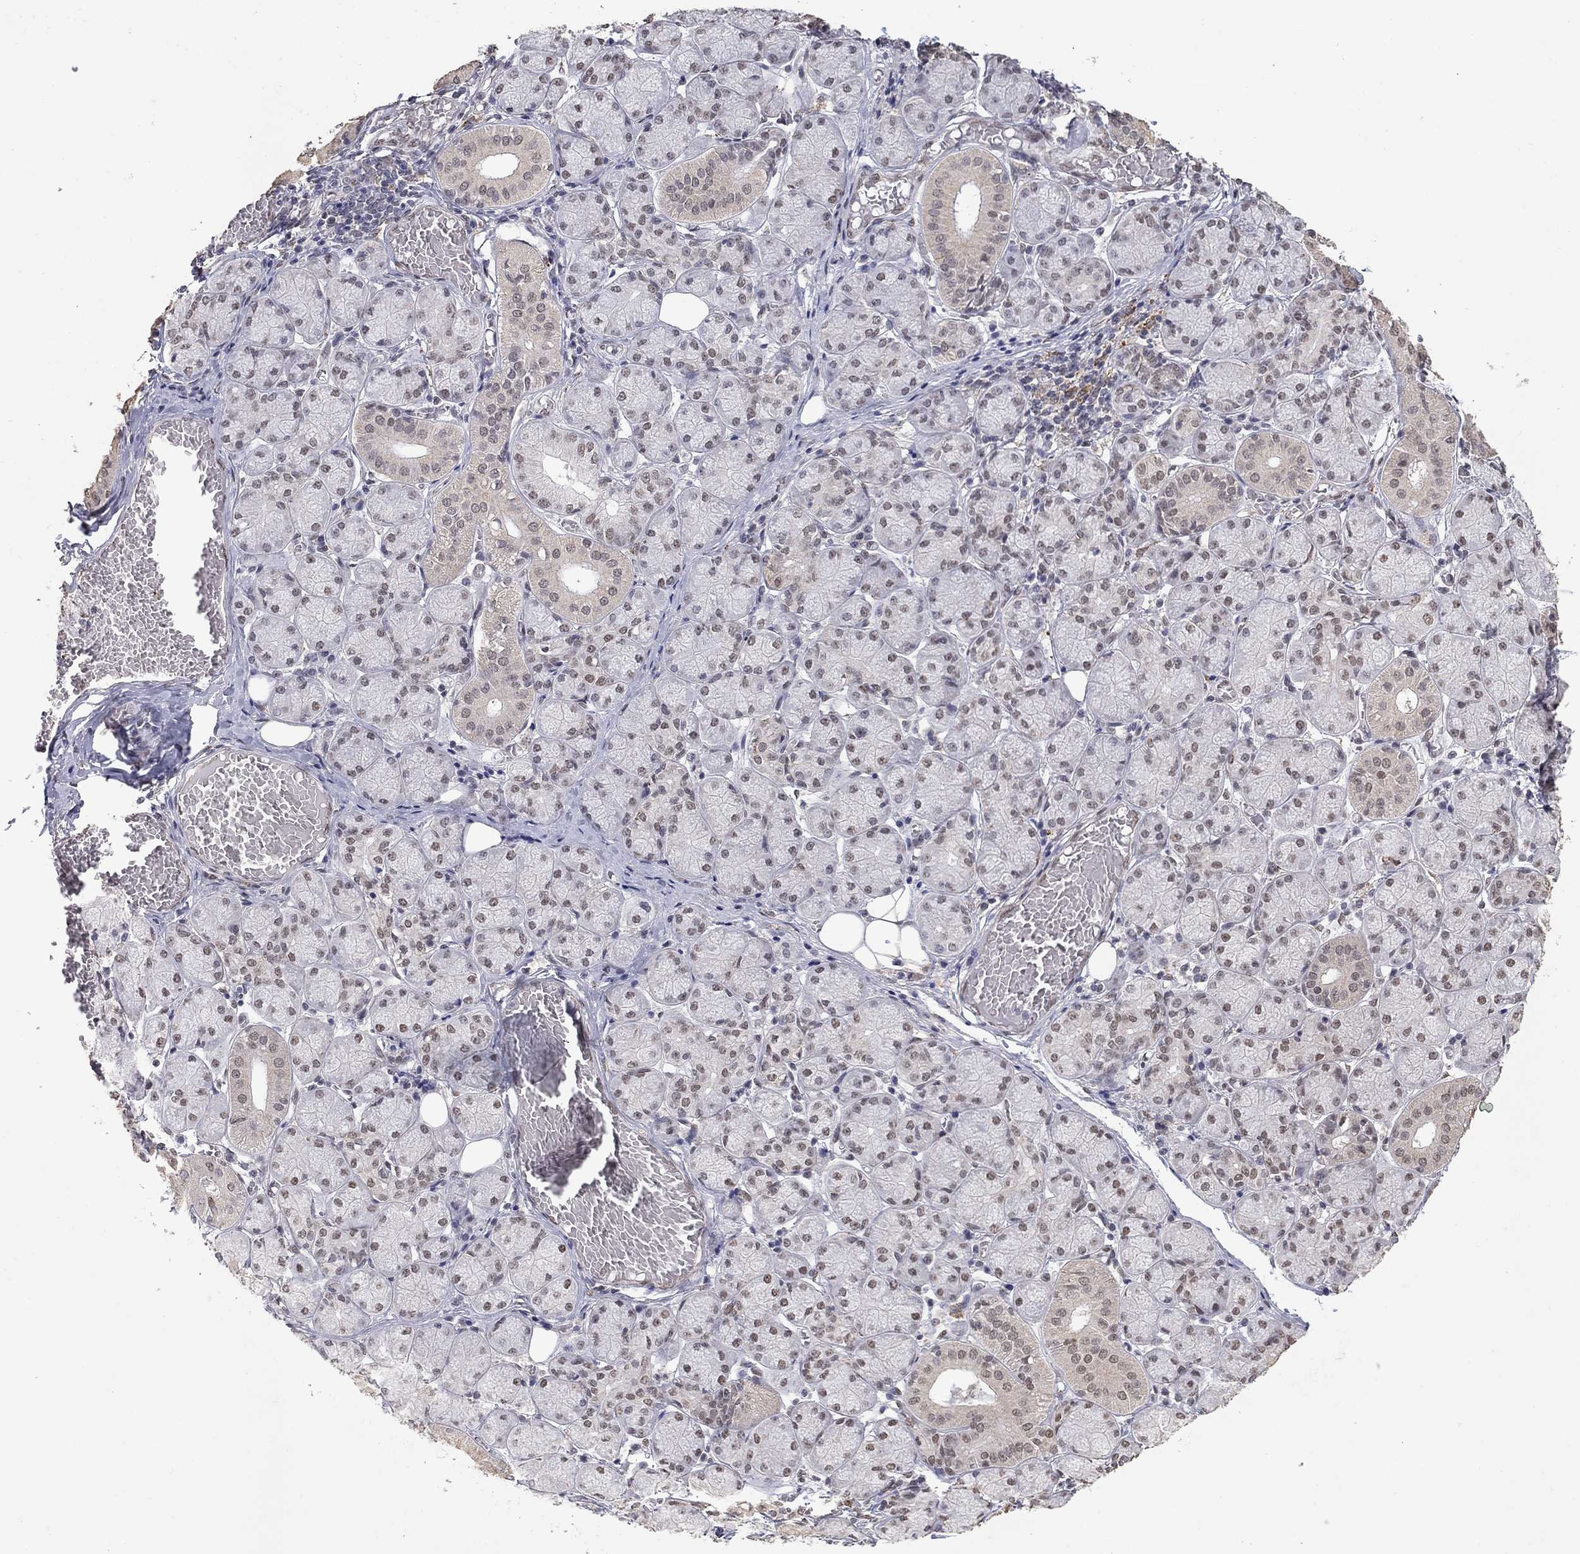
{"staining": {"intensity": "weak", "quantity": "25%-75%", "location": "nuclear"}, "tissue": "salivary gland", "cell_type": "Glandular cells", "image_type": "normal", "snomed": [{"axis": "morphology", "description": "Normal tissue, NOS"}, {"axis": "topography", "description": "Salivary gland"}, {"axis": "topography", "description": "Peripheral nerve tissue"}], "caption": "Immunohistochemistry (IHC) photomicrograph of normal human salivary gland stained for a protein (brown), which reveals low levels of weak nuclear staining in about 25%-75% of glandular cells.", "gene": "GRIA3", "patient": {"sex": "female", "age": 24}}